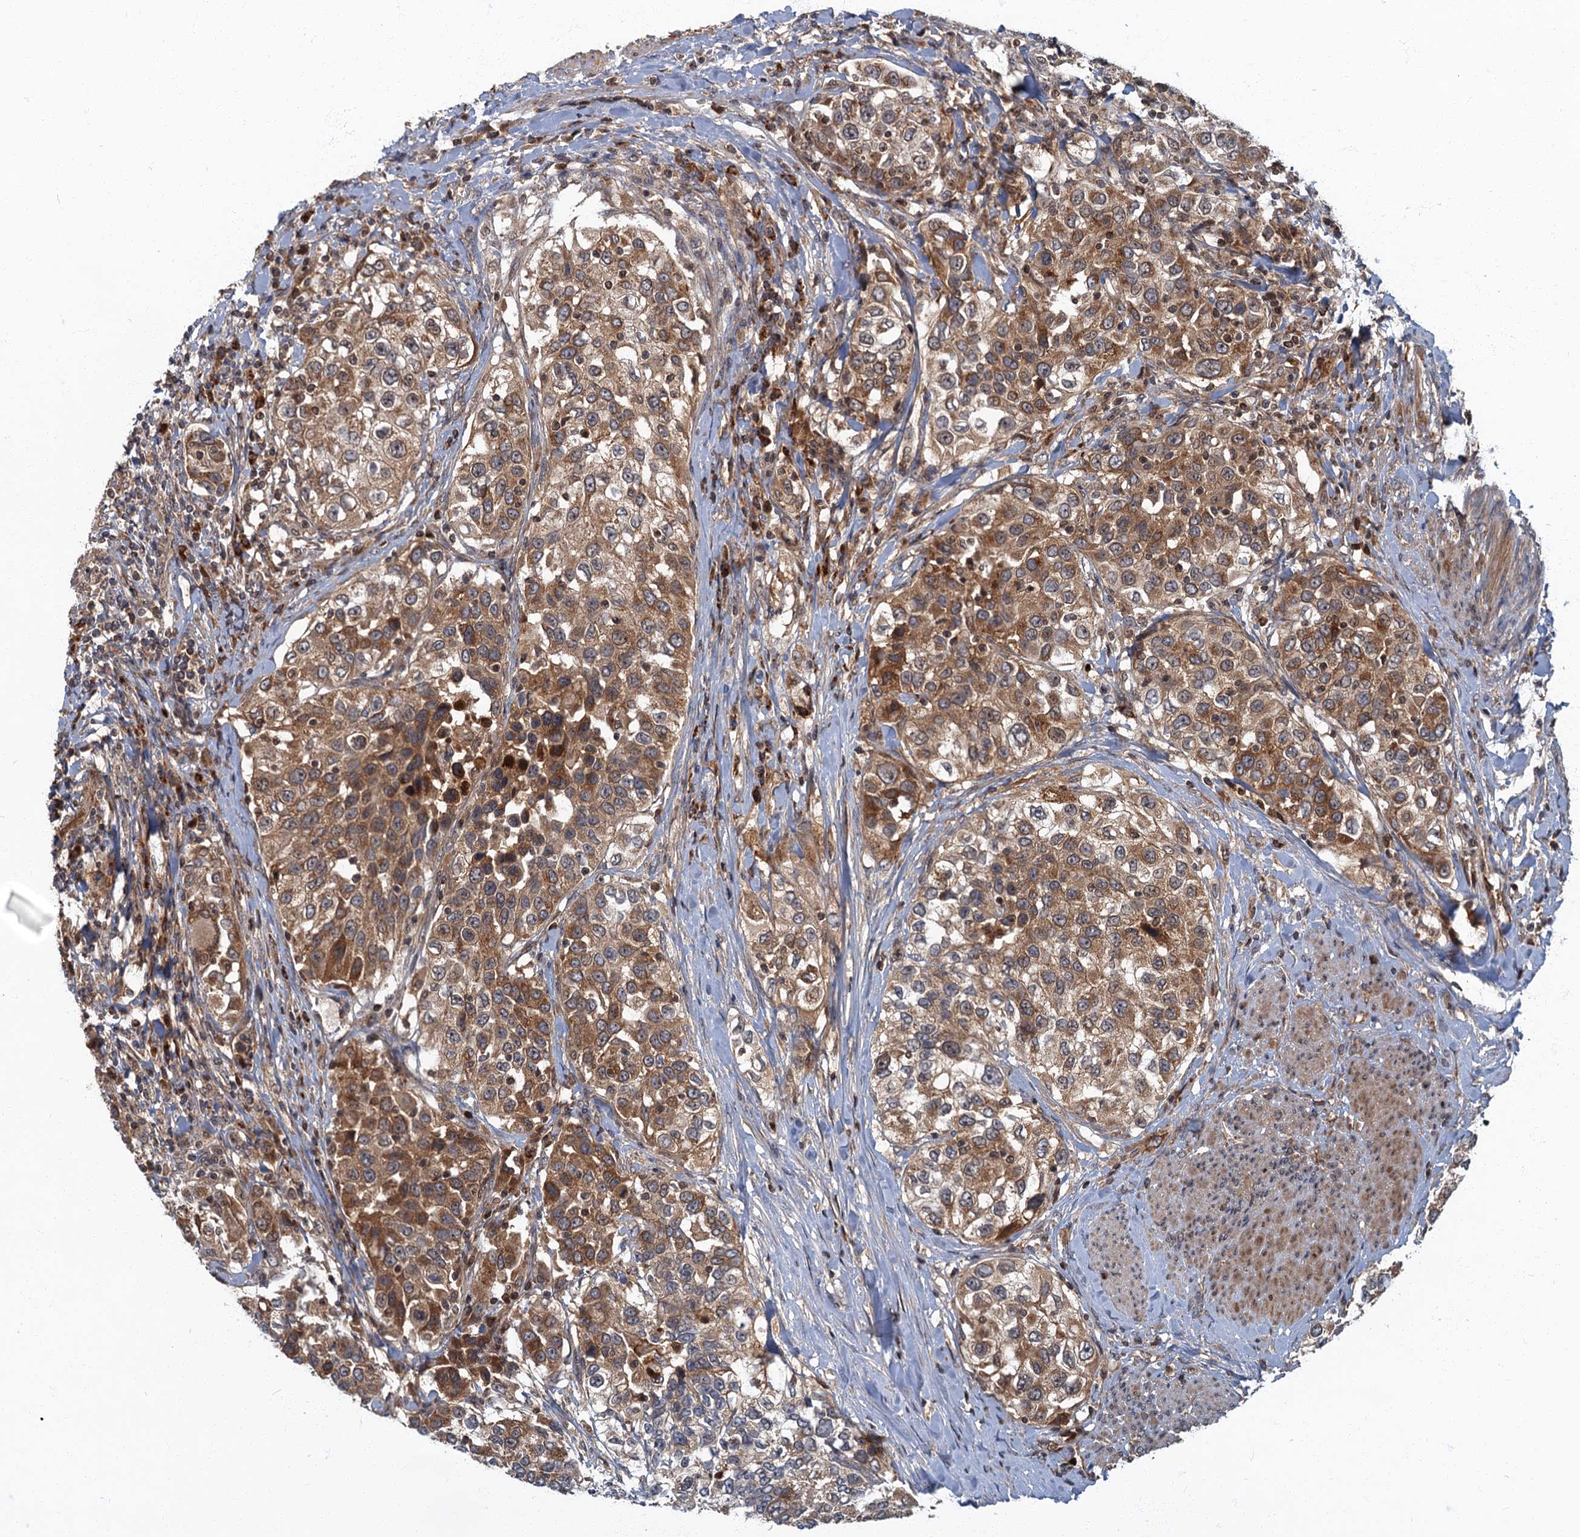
{"staining": {"intensity": "moderate", "quantity": ">75%", "location": "cytoplasmic/membranous"}, "tissue": "urothelial cancer", "cell_type": "Tumor cells", "image_type": "cancer", "snomed": [{"axis": "morphology", "description": "Urothelial carcinoma, High grade"}, {"axis": "topography", "description": "Urinary bladder"}], "caption": "High-grade urothelial carcinoma stained with a brown dye displays moderate cytoplasmic/membranous positive expression in approximately >75% of tumor cells.", "gene": "SLC11A2", "patient": {"sex": "female", "age": 80}}